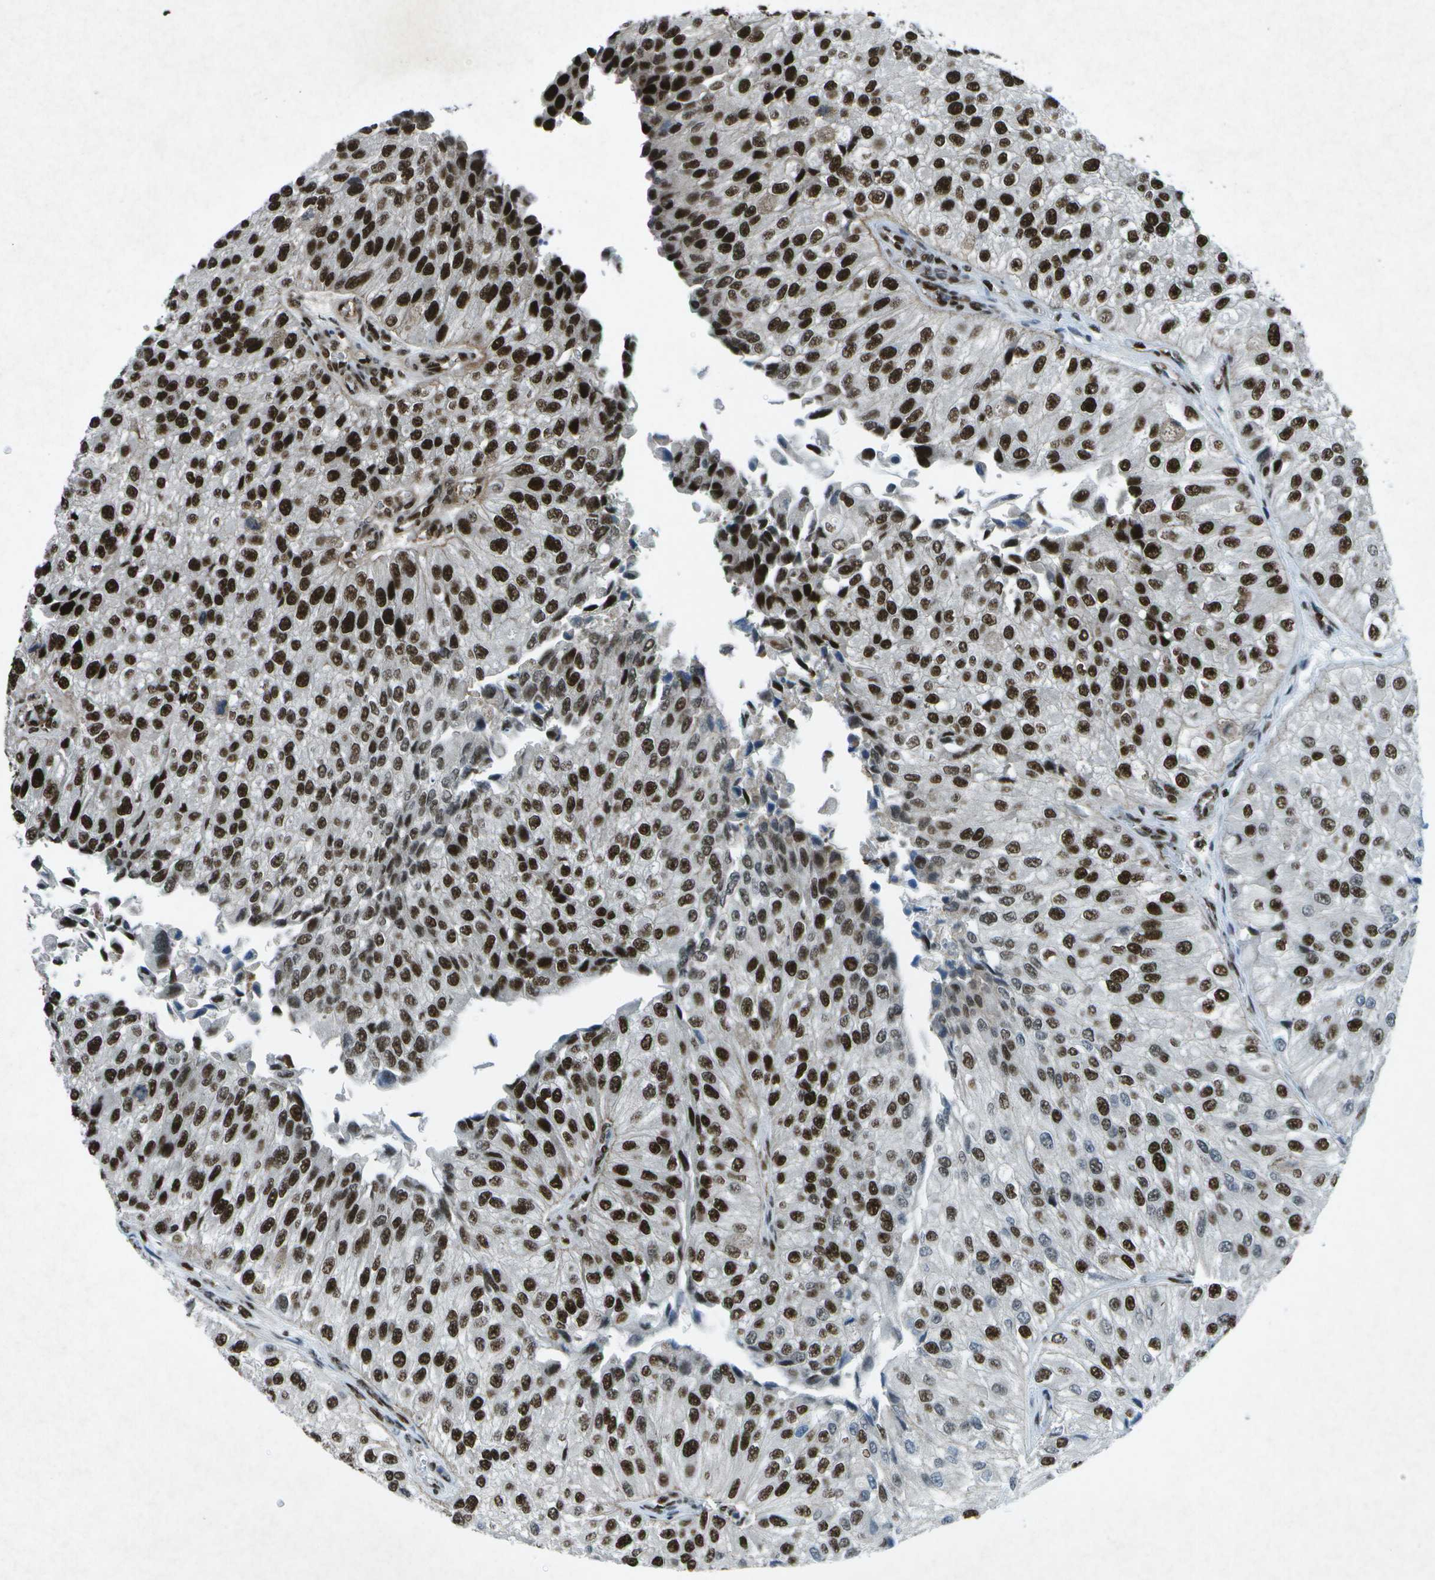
{"staining": {"intensity": "strong", "quantity": "25%-75%", "location": "nuclear"}, "tissue": "urothelial cancer", "cell_type": "Tumor cells", "image_type": "cancer", "snomed": [{"axis": "morphology", "description": "Urothelial carcinoma, High grade"}, {"axis": "topography", "description": "Kidney"}, {"axis": "topography", "description": "Urinary bladder"}], "caption": "An IHC micrograph of neoplastic tissue is shown. Protein staining in brown shows strong nuclear positivity in urothelial cancer within tumor cells. Using DAB (brown) and hematoxylin (blue) stains, captured at high magnification using brightfield microscopy.", "gene": "MTA2", "patient": {"sex": "male", "age": 77}}